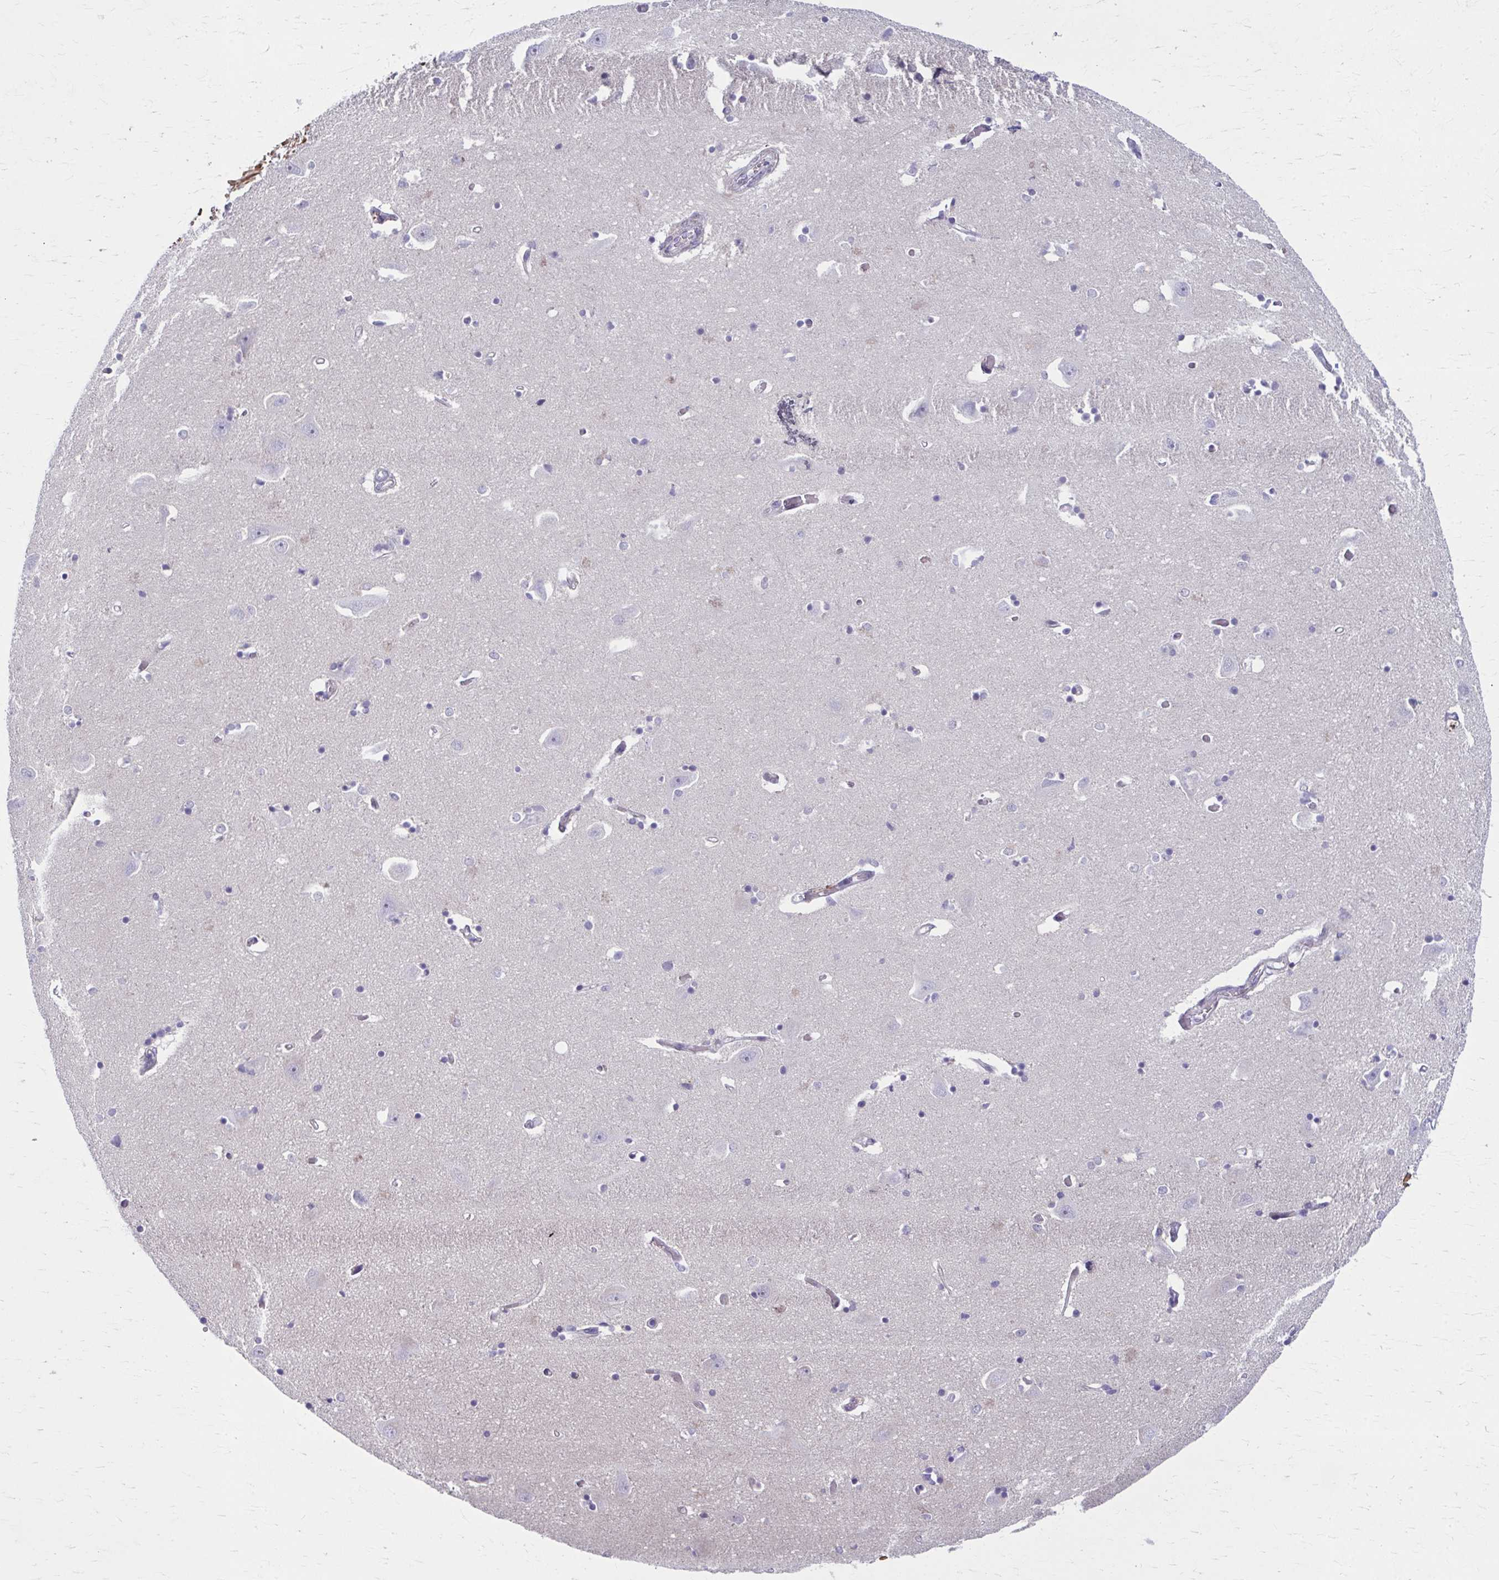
{"staining": {"intensity": "weak", "quantity": "<25%", "location": "cytoplasmic/membranous"}, "tissue": "caudate", "cell_type": "Glial cells", "image_type": "normal", "snomed": [{"axis": "morphology", "description": "Normal tissue, NOS"}, {"axis": "topography", "description": "Lateral ventricle wall"}, {"axis": "topography", "description": "Hippocampus"}], "caption": "Glial cells show no significant positivity in benign caudate. (Stains: DAB immunohistochemistry with hematoxylin counter stain, Microscopy: brightfield microscopy at high magnification).", "gene": "LRRC4B", "patient": {"sex": "female", "age": 63}}